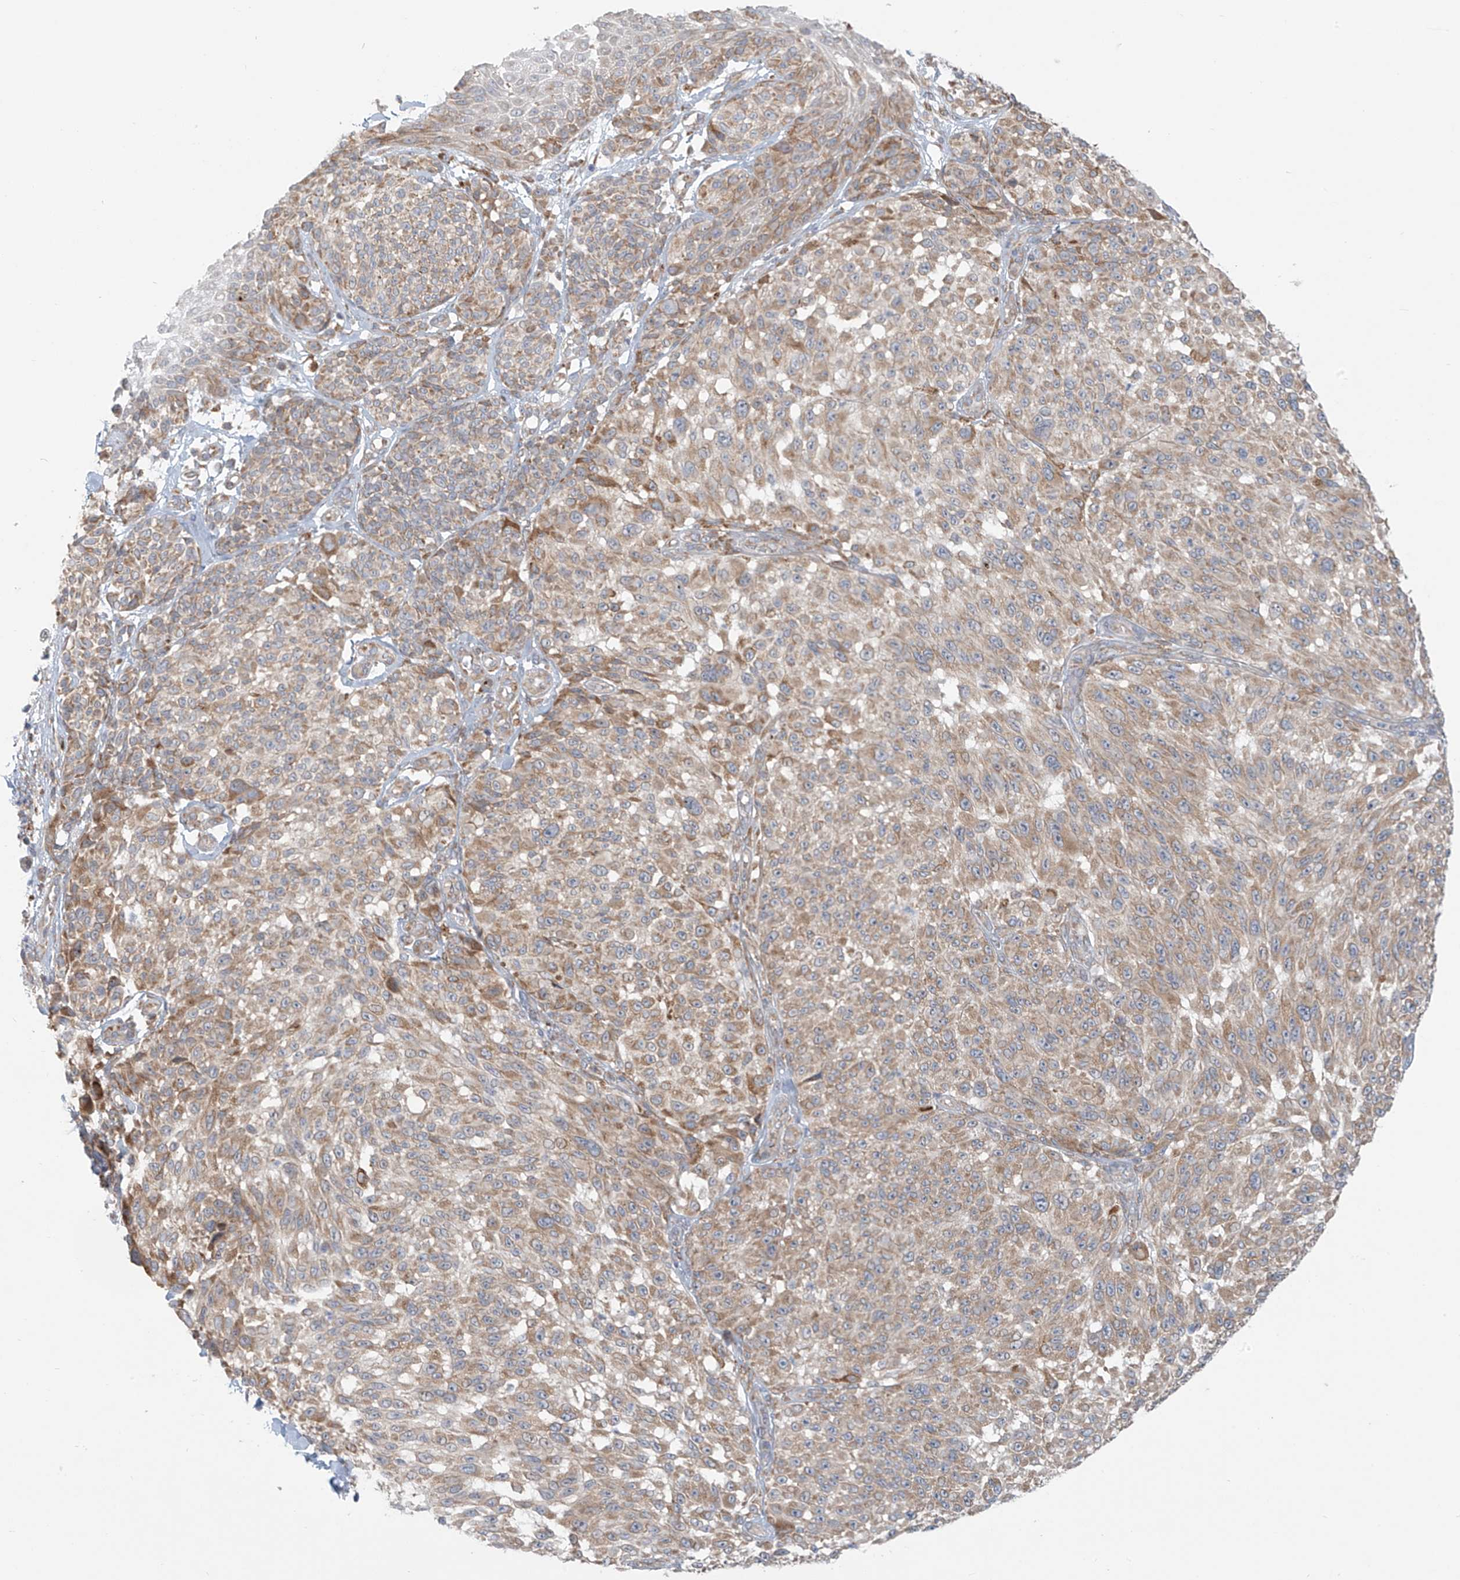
{"staining": {"intensity": "moderate", "quantity": ">75%", "location": "cytoplasmic/membranous"}, "tissue": "melanoma", "cell_type": "Tumor cells", "image_type": "cancer", "snomed": [{"axis": "morphology", "description": "Malignant melanoma, NOS"}, {"axis": "topography", "description": "Skin"}], "caption": "Tumor cells display medium levels of moderate cytoplasmic/membranous expression in approximately >75% of cells in human malignant melanoma. The staining is performed using DAB (3,3'-diaminobenzidine) brown chromogen to label protein expression. The nuclei are counter-stained blue using hematoxylin.", "gene": "KATNIP", "patient": {"sex": "male", "age": 83}}